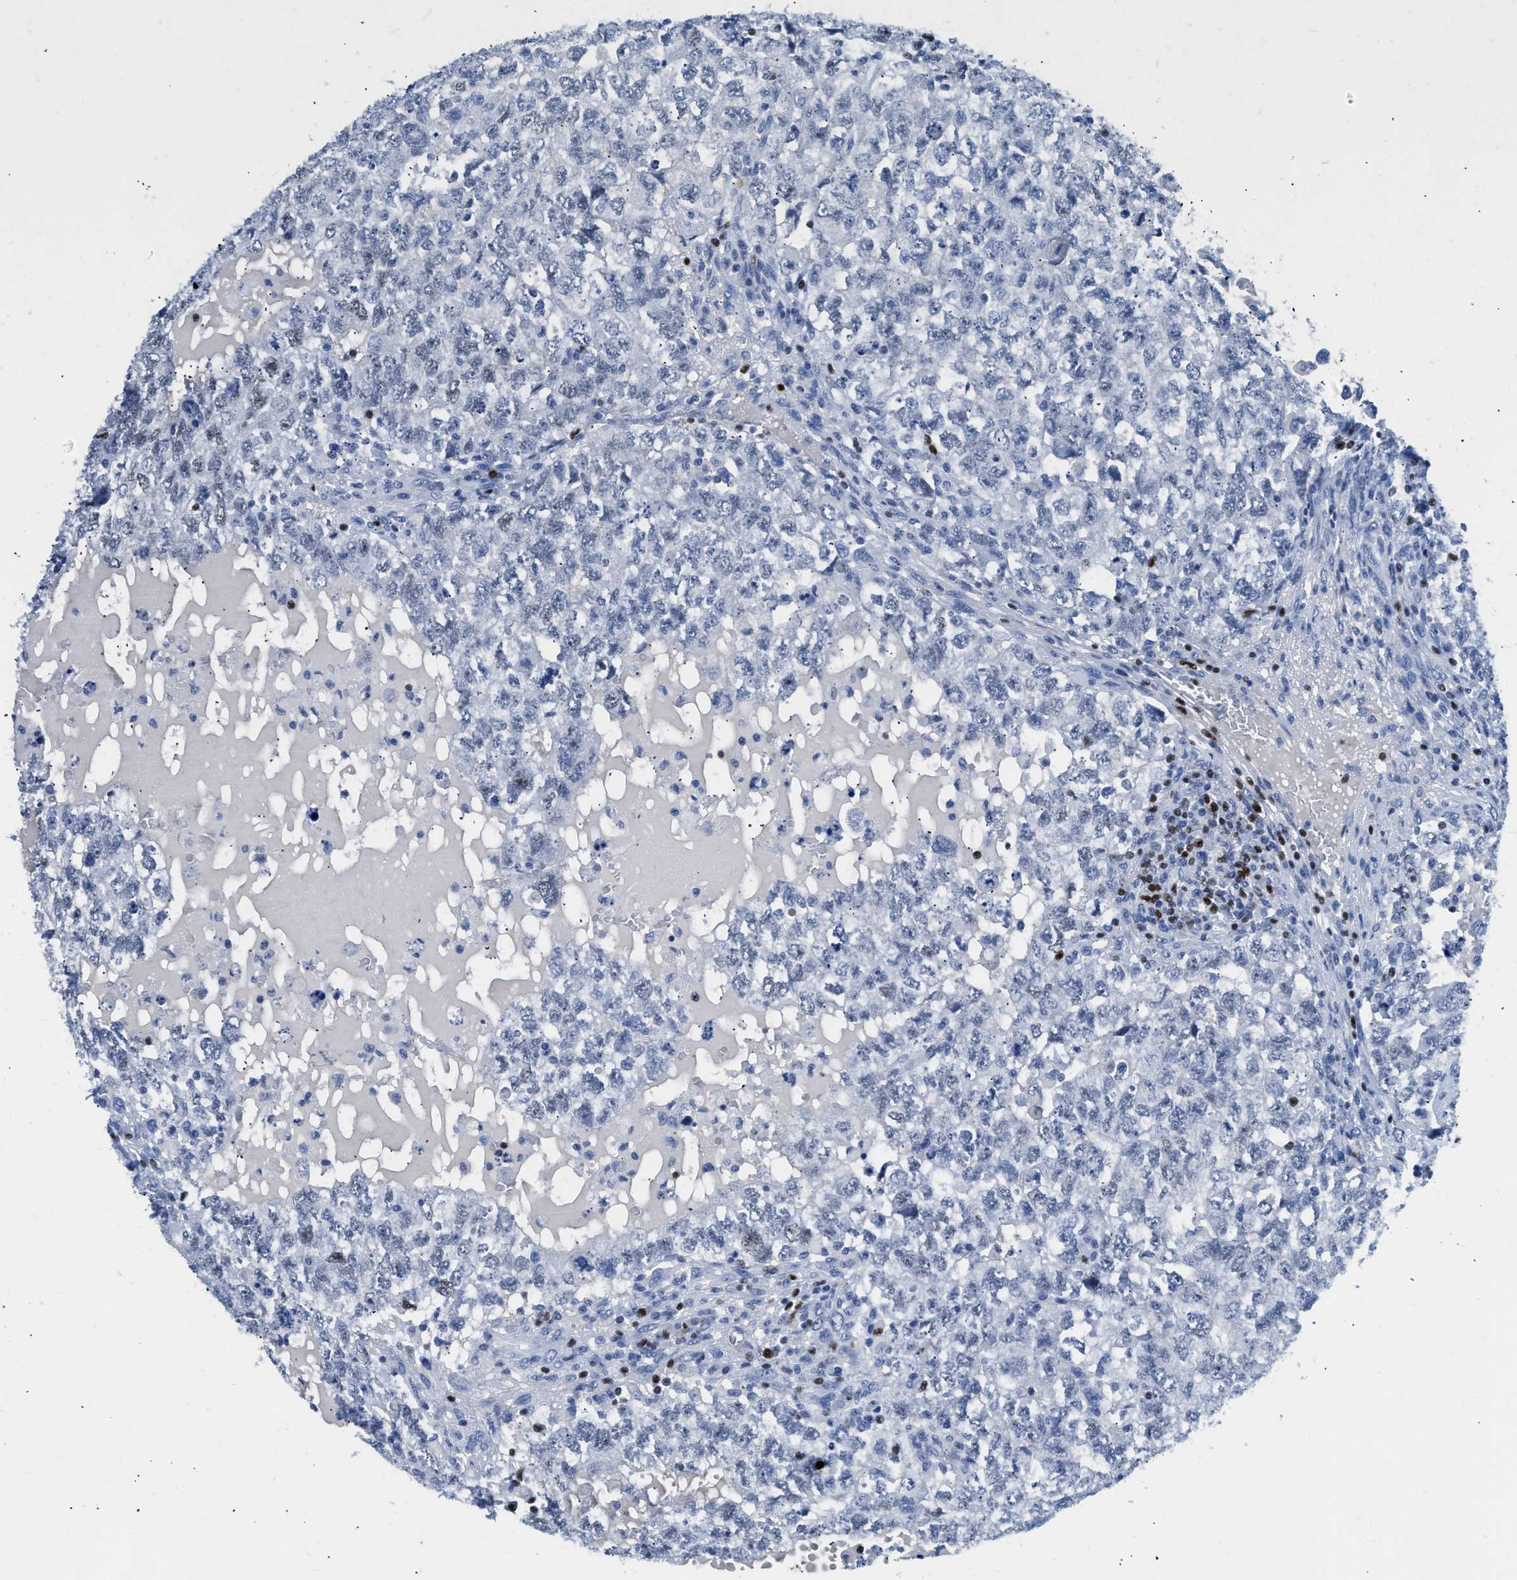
{"staining": {"intensity": "moderate", "quantity": "<25%", "location": "nuclear"}, "tissue": "testis cancer", "cell_type": "Tumor cells", "image_type": "cancer", "snomed": [{"axis": "morphology", "description": "Carcinoma, Embryonal, NOS"}, {"axis": "topography", "description": "Testis"}], "caption": "Immunohistochemical staining of human testis embryonal carcinoma reveals moderate nuclear protein expression in approximately <25% of tumor cells. Using DAB (3,3'-diaminobenzidine) (brown) and hematoxylin (blue) stains, captured at high magnification using brightfield microscopy.", "gene": "TCF7", "patient": {"sex": "male", "age": 36}}